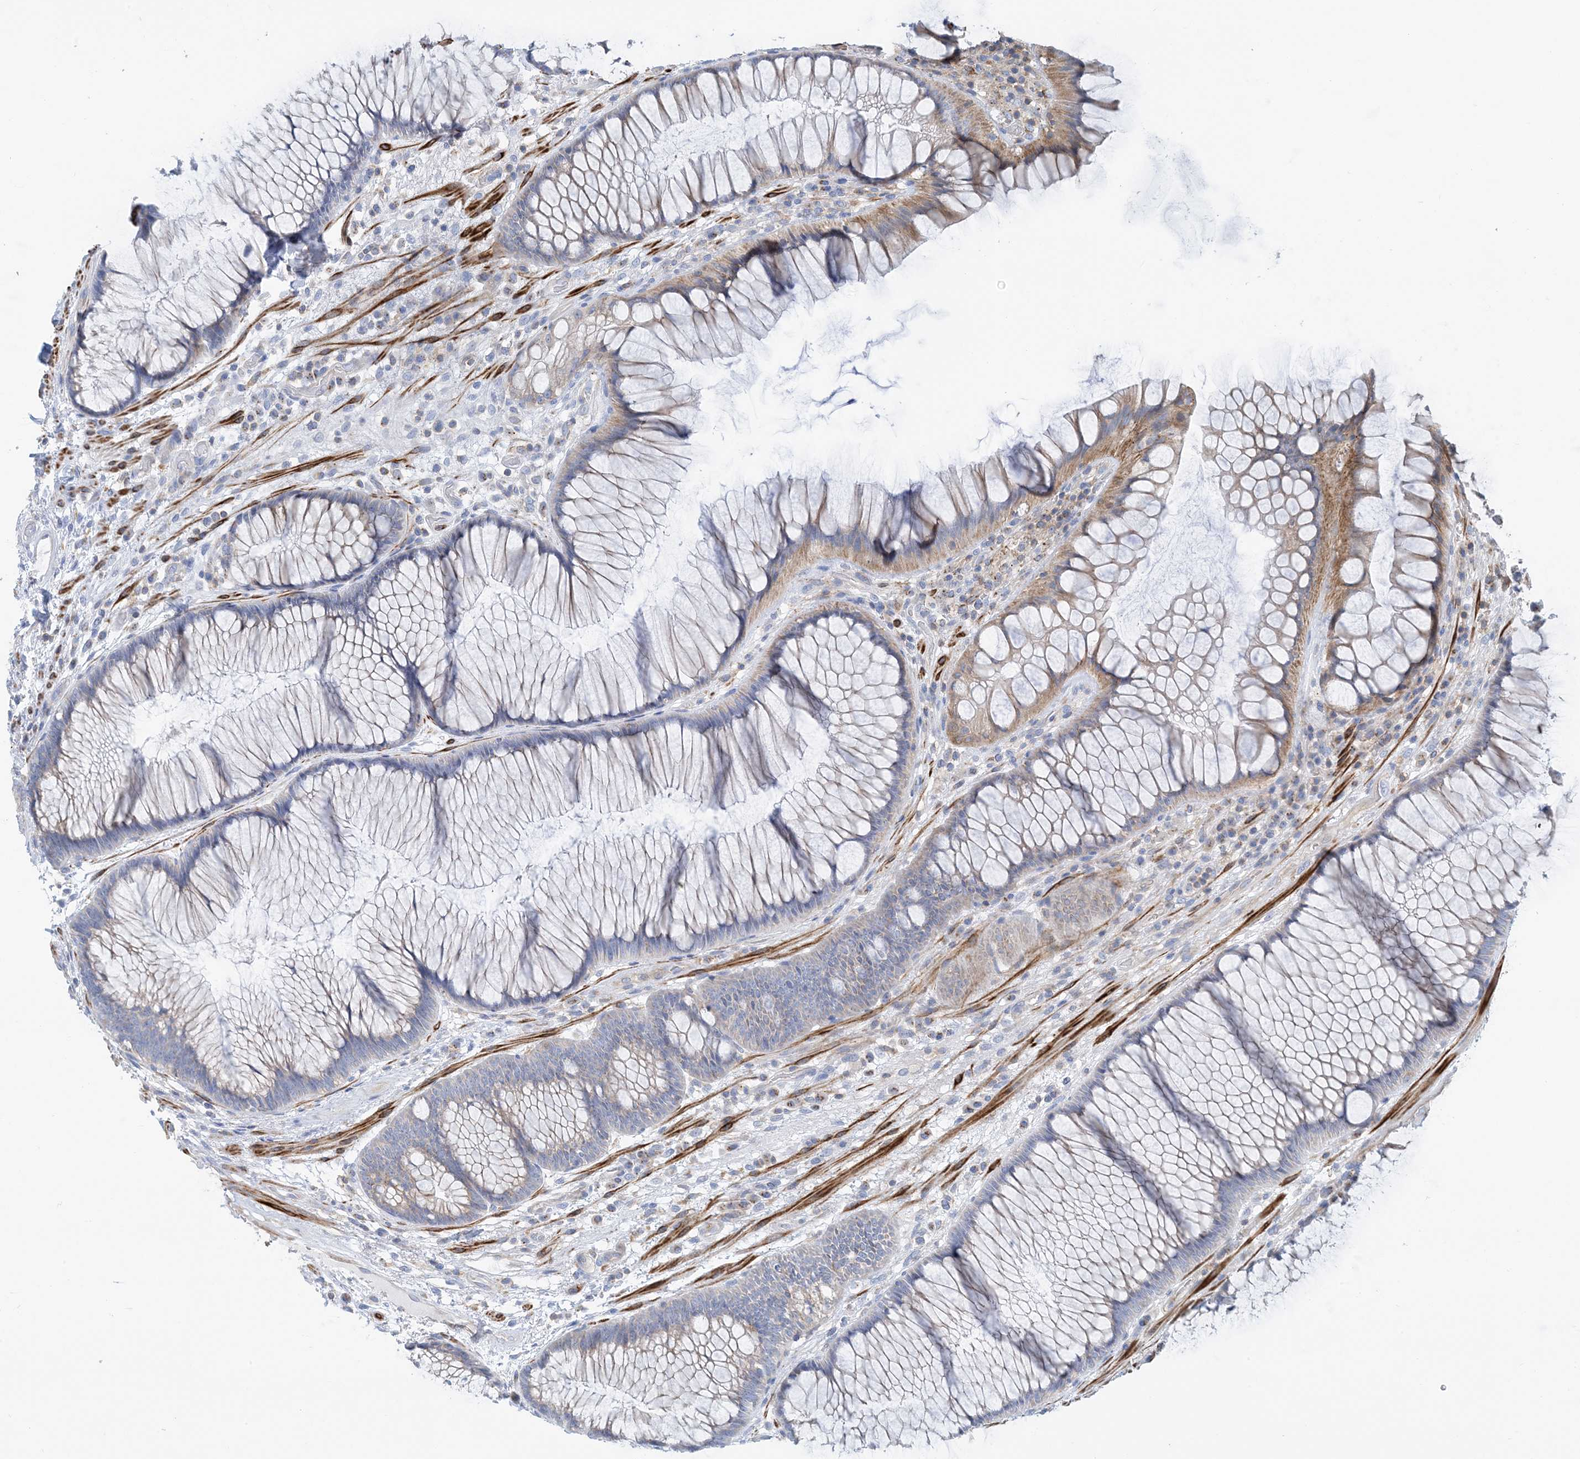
{"staining": {"intensity": "moderate", "quantity": "25%-75%", "location": "cytoplasmic/membranous"}, "tissue": "rectum", "cell_type": "Glandular cells", "image_type": "normal", "snomed": [{"axis": "morphology", "description": "Normal tissue, NOS"}, {"axis": "topography", "description": "Rectum"}], "caption": "Protein expression analysis of benign rectum reveals moderate cytoplasmic/membranous expression in about 25%-75% of glandular cells.", "gene": "CALHM5", "patient": {"sex": "male", "age": 51}}